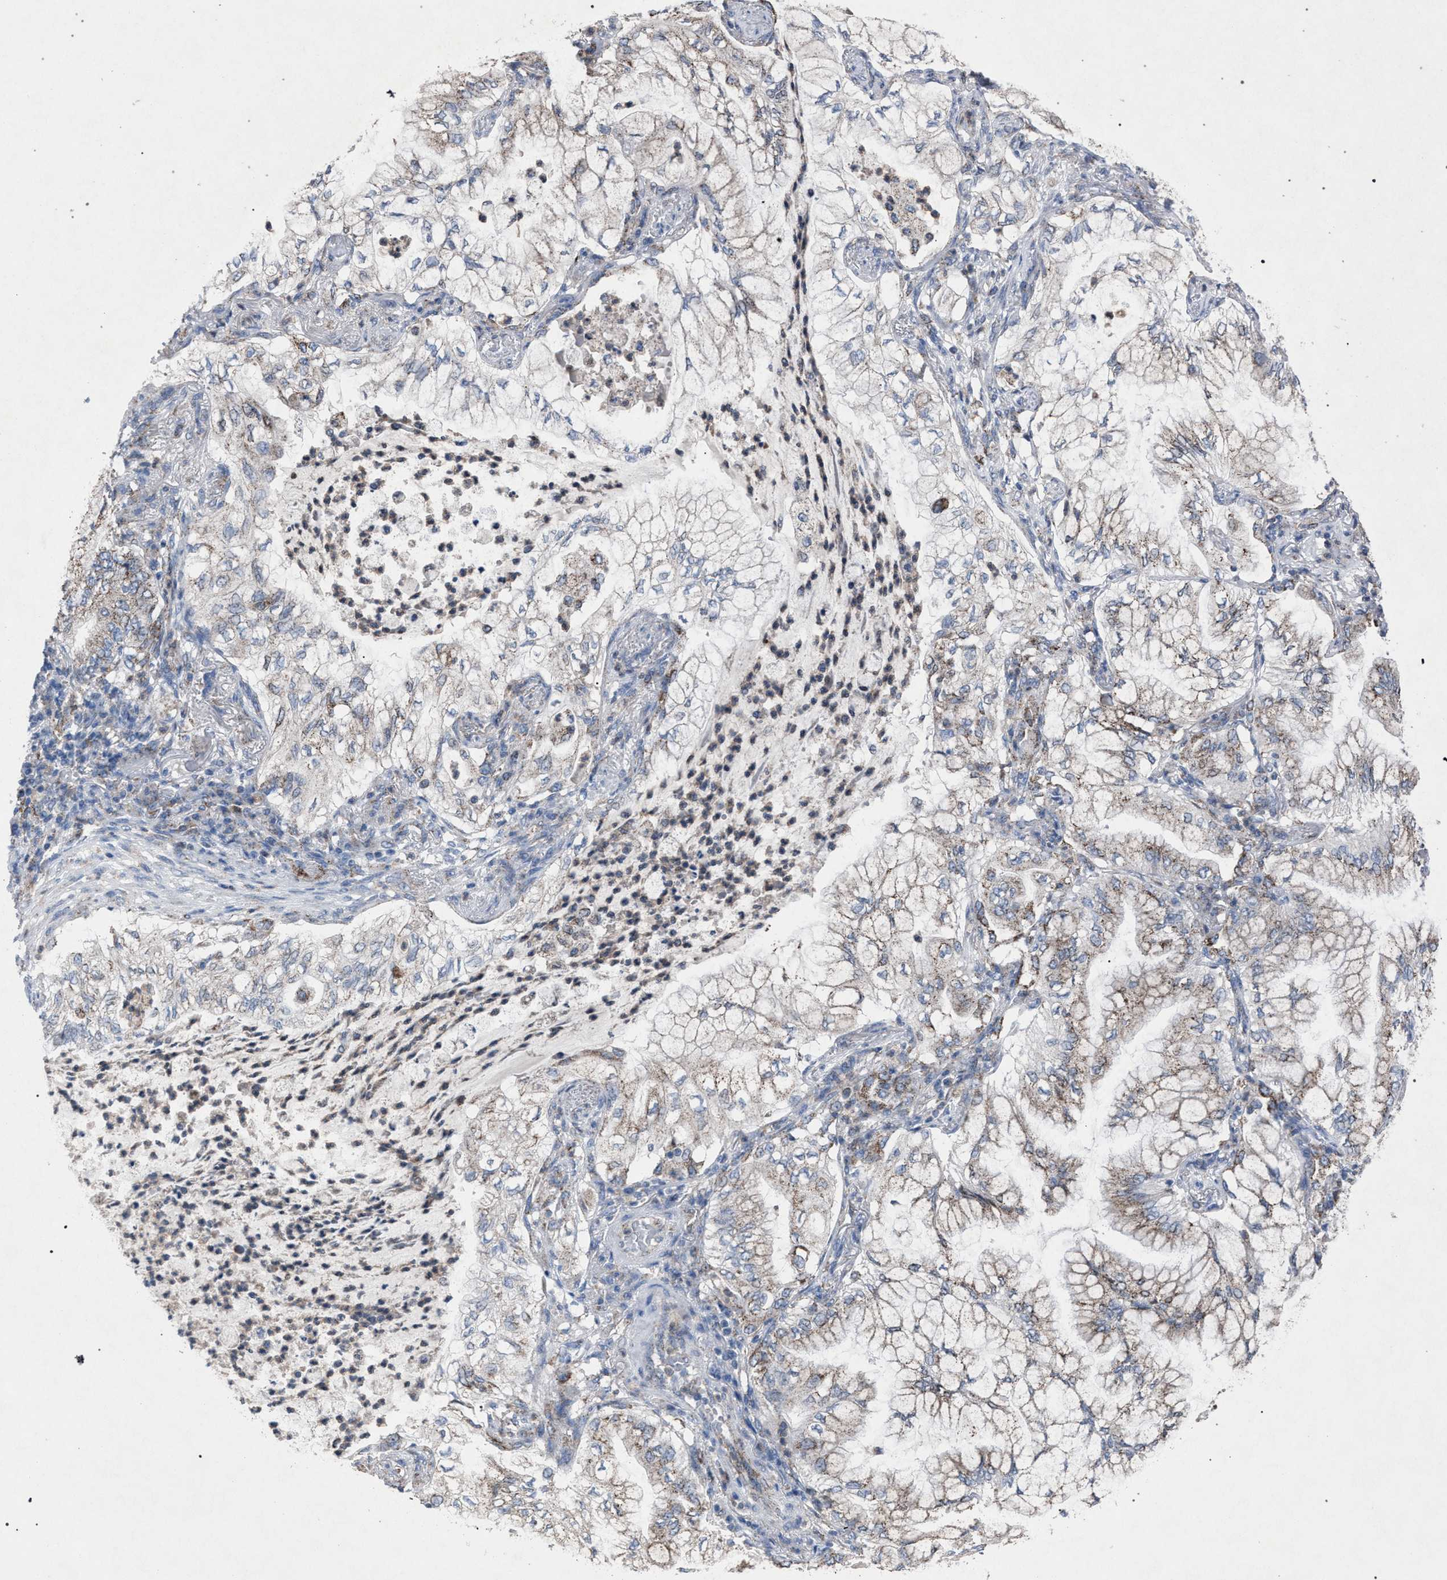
{"staining": {"intensity": "weak", "quantity": ">75%", "location": "cytoplasmic/membranous"}, "tissue": "lung cancer", "cell_type": "Tumor cells", "image_type": "cancer", "snomed": [{"axis": "morphology", "description": "Adenocarcinoma, NOS"}, {"axis": "topography", "description": "Lung"}], "caption": "Adenocarcinoma (lung) was stained to show a protein in brown. There is low levels of weak cytoplasmic/membranous staining in approximately >75% of tumor cells.", "gene": "HSD17B4", "patient": {"sex": "female", "age": 70}}